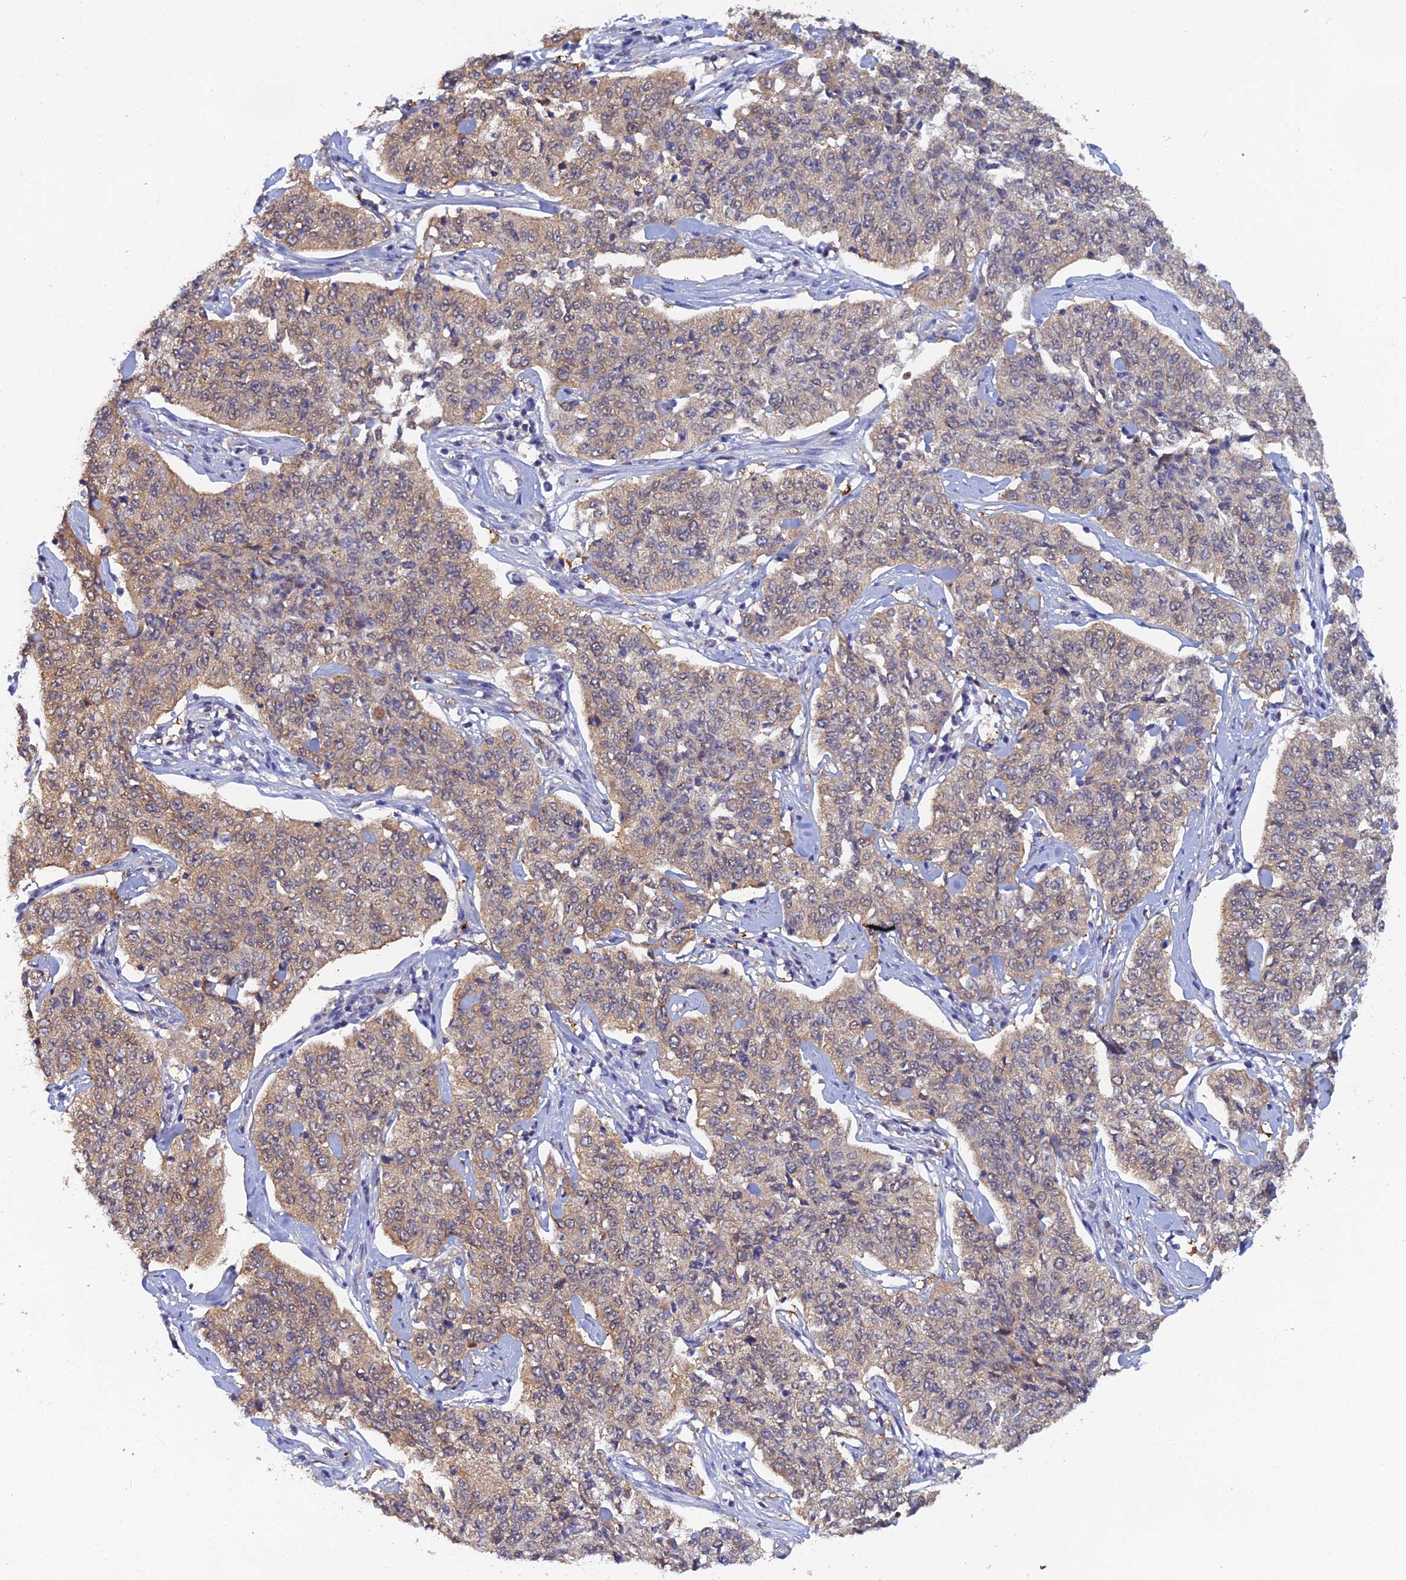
{"staining": {"intensity": "weak", "quantity": "25%-75%", "location": "nuclear"}, "tissue": "cervical cancer", "cell_type": "Tumor cells", "image_type": "cancer", "snomed": [{"axis": "morphology", "description": "Squamous cell carcinoma, NOS"}, {"axis": "topography", "description": "Cervix"}], "caption": "Cervical squamous cell carcinoma stained for a protein exhibits weak nuclear positivity in tumor cells.", "gene": "HINT1", "patient": {"sex": "female", "age": 35}}